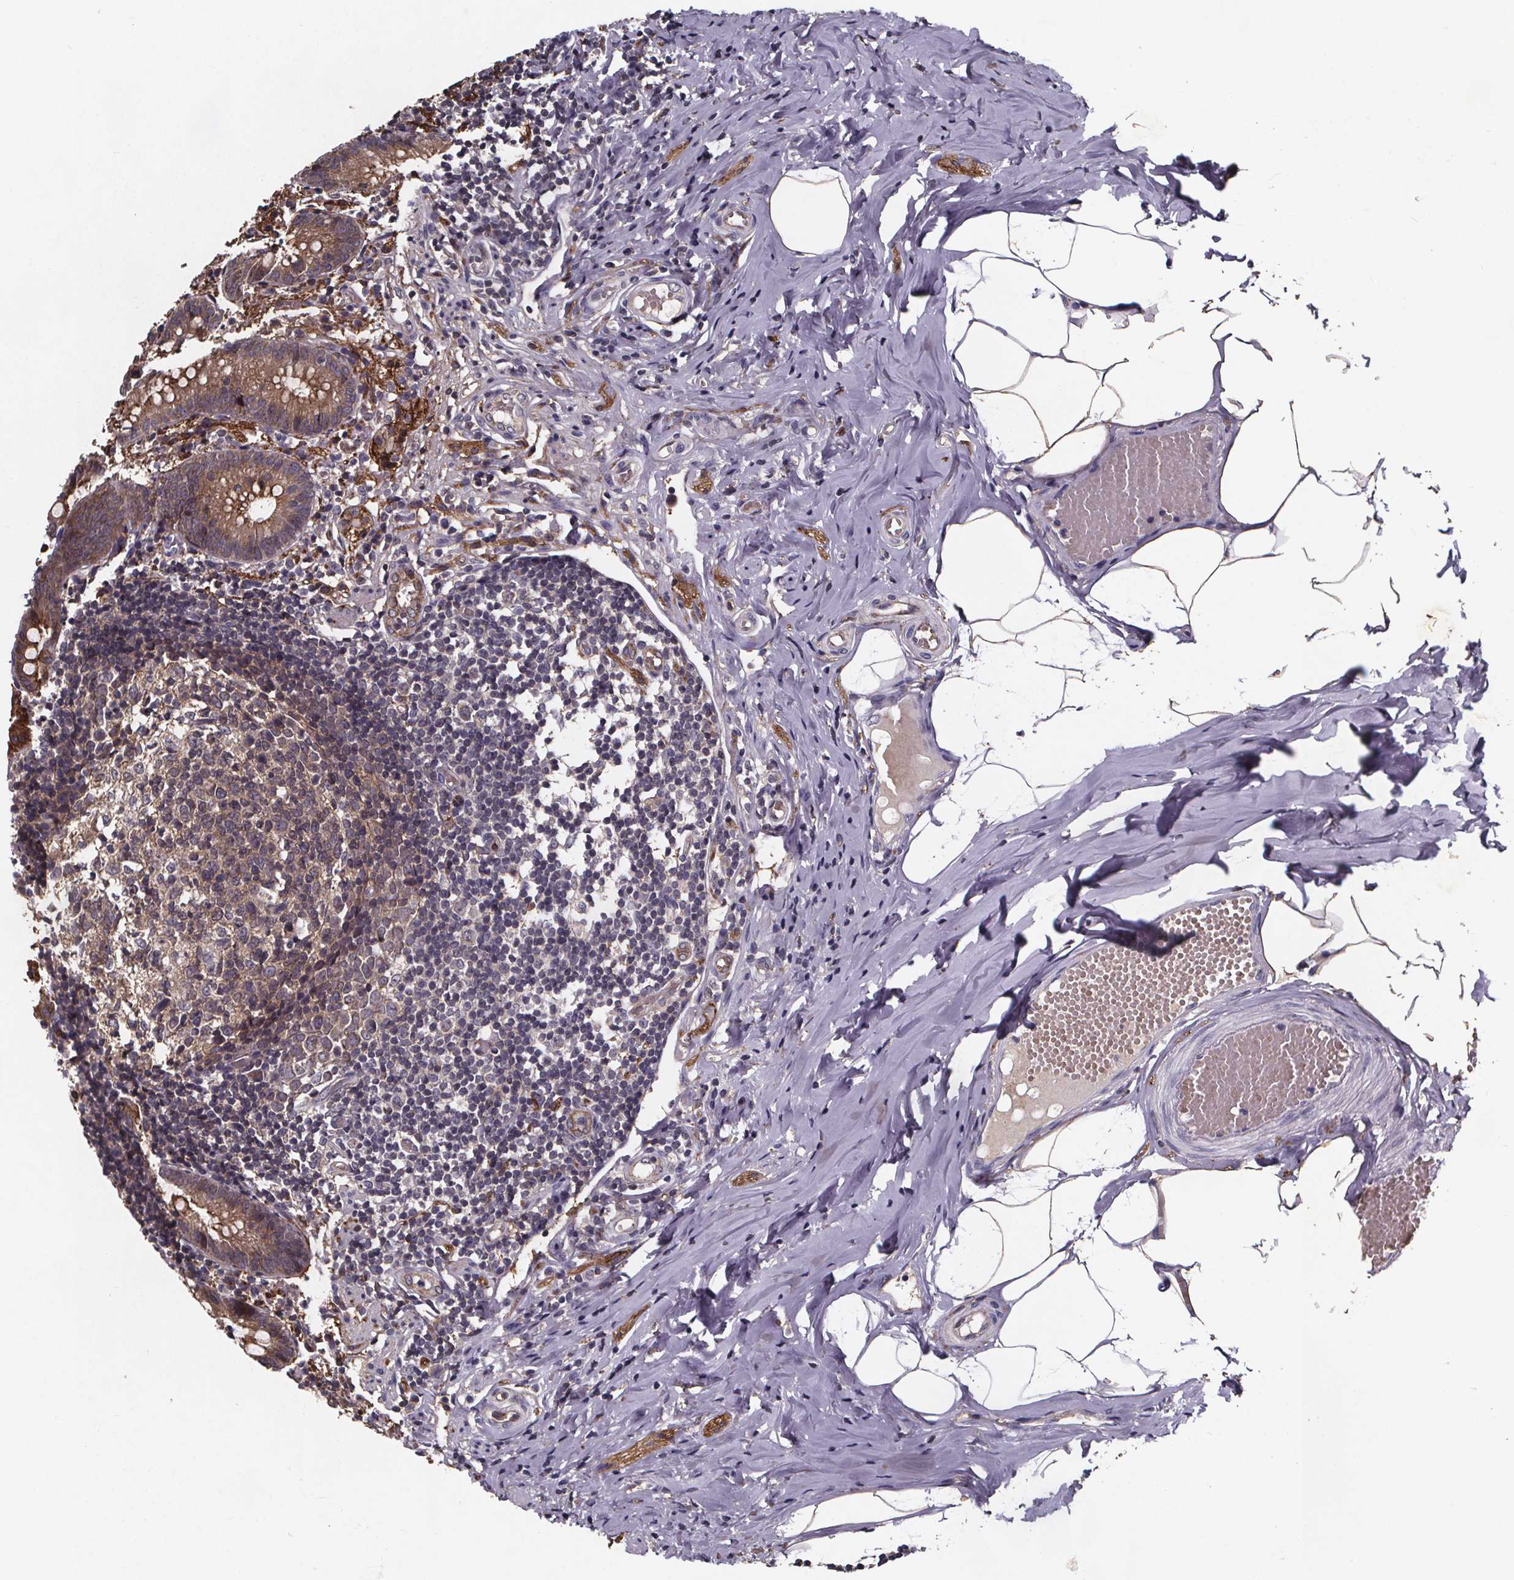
{"staining": {"intensity": "moderate", "quantity": ">75%", "location": "cytoplasmic/membranous"}, "tissue": "appendix", "cell_type": "Glandular cells", "image_type": "normal", "snomed": [{"axis": "morphology", "description": "Normal tissue, NOS"}, {"axis": "topography", "description": "Appendix"}], "caption": "DAB immunohistochemical staining of benign appendix demonstrates moderate cytoplasmic/membranous protein expression in about >75% of glandular cells. The protein is shown in brown color, while the nuclei are stained blue.", "gene": "FASTKD3", "patient": {"sex": "female", "age": 32}}